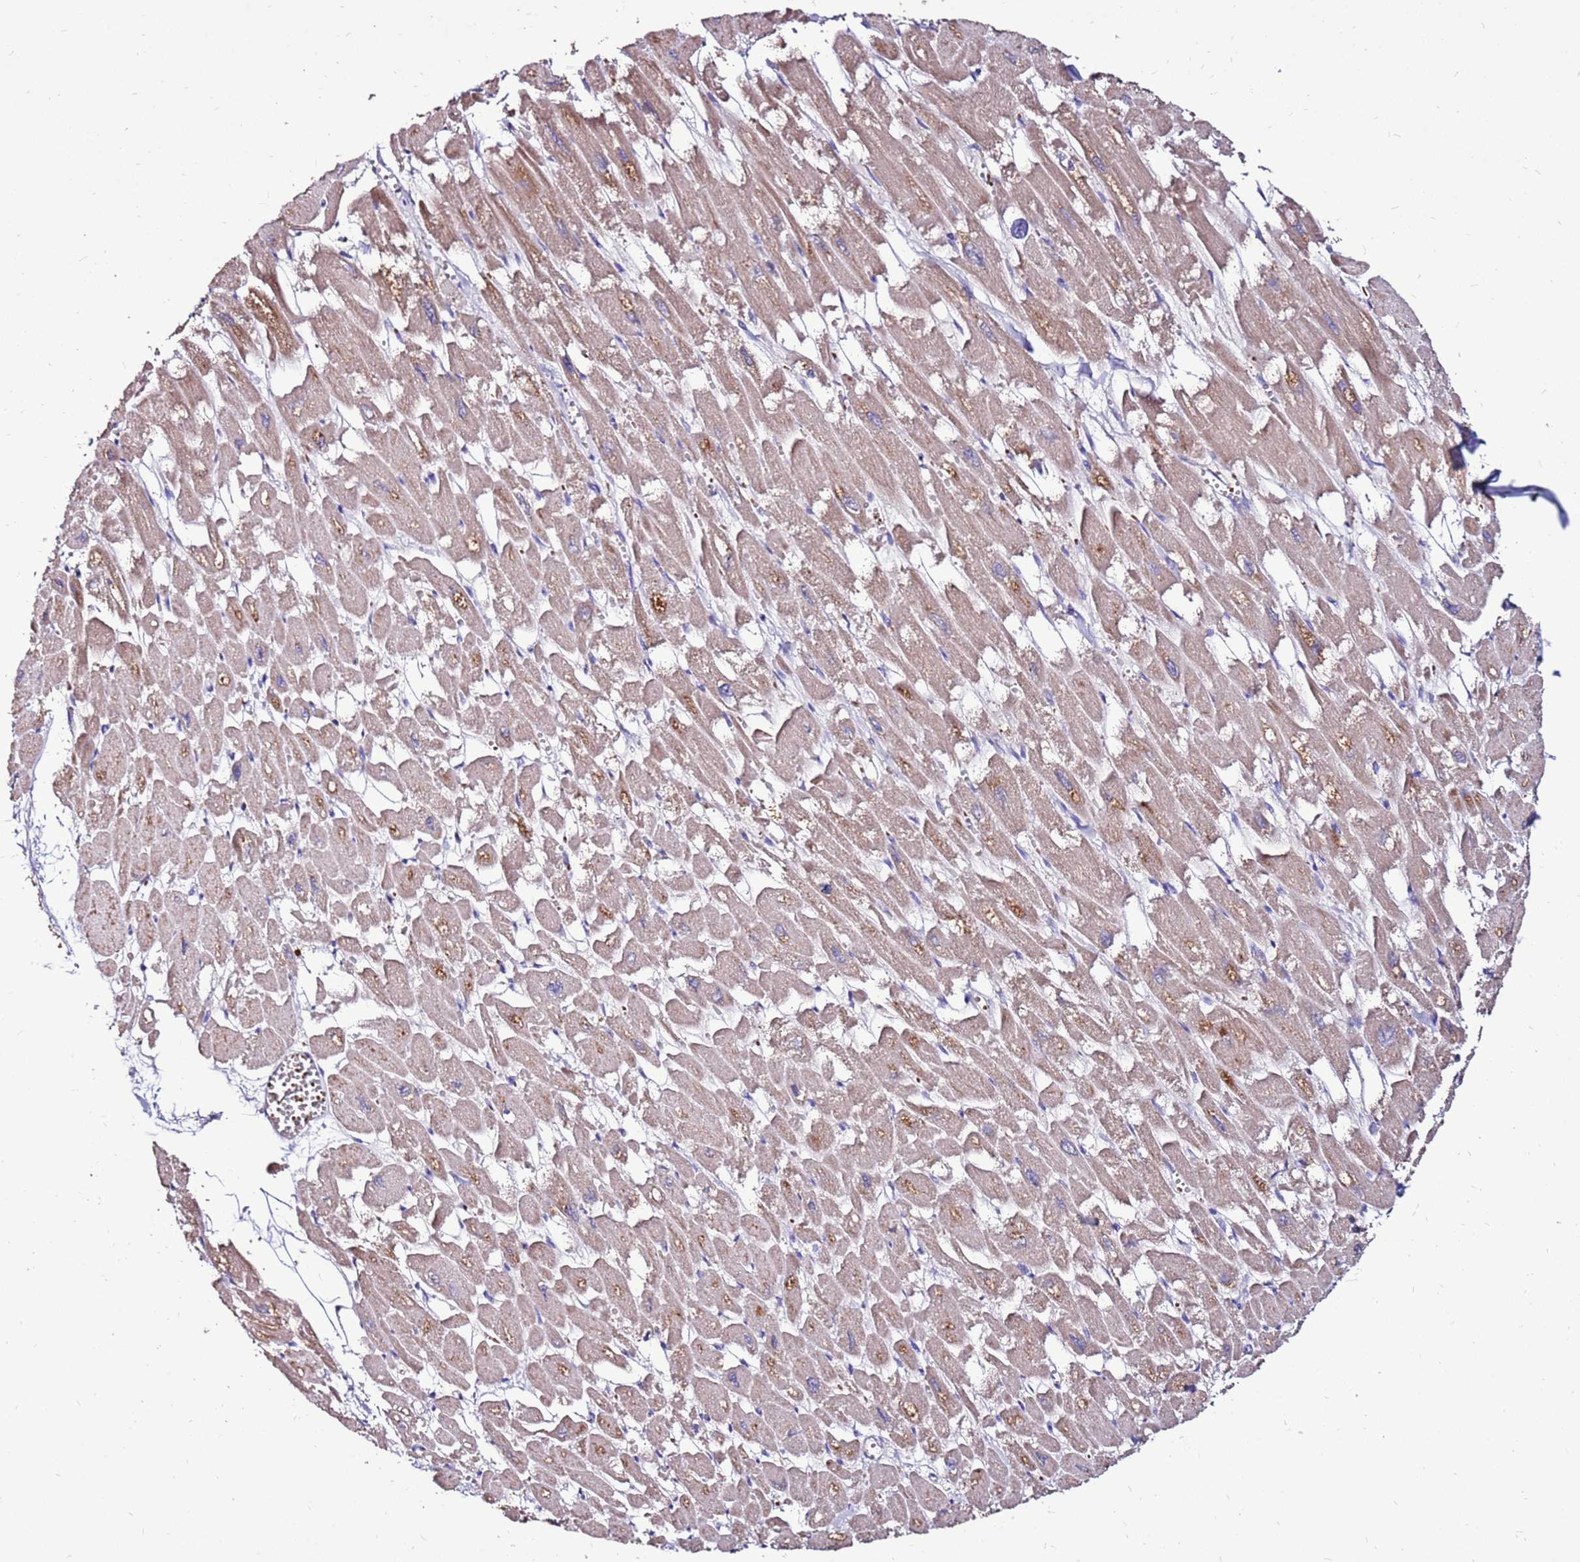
{"staining": {"intensity": "moderate", "quantity": ">75%", "location": "cytoplasmic/membranous"}, "tissue": "heart muscle", "cell_type": "Cardiomyocytes", "image_type": "normal", "snomed": [{"axis": "morphology", "description": "Normal tissue, NOS"}, {"axis": "topography", "description": "Heart"}], "caption": "A brown stain shows moderate cytoplasmic/membranous expression of a protein in cardiomyocytes of benign human heart muscle. (DAB (3,3'-diaminobenzidine) IHC, brown staining for protein, blue staining for nuclei).", "gene": "SPSB3", "patient": {"sex": "male", "age": 54}}